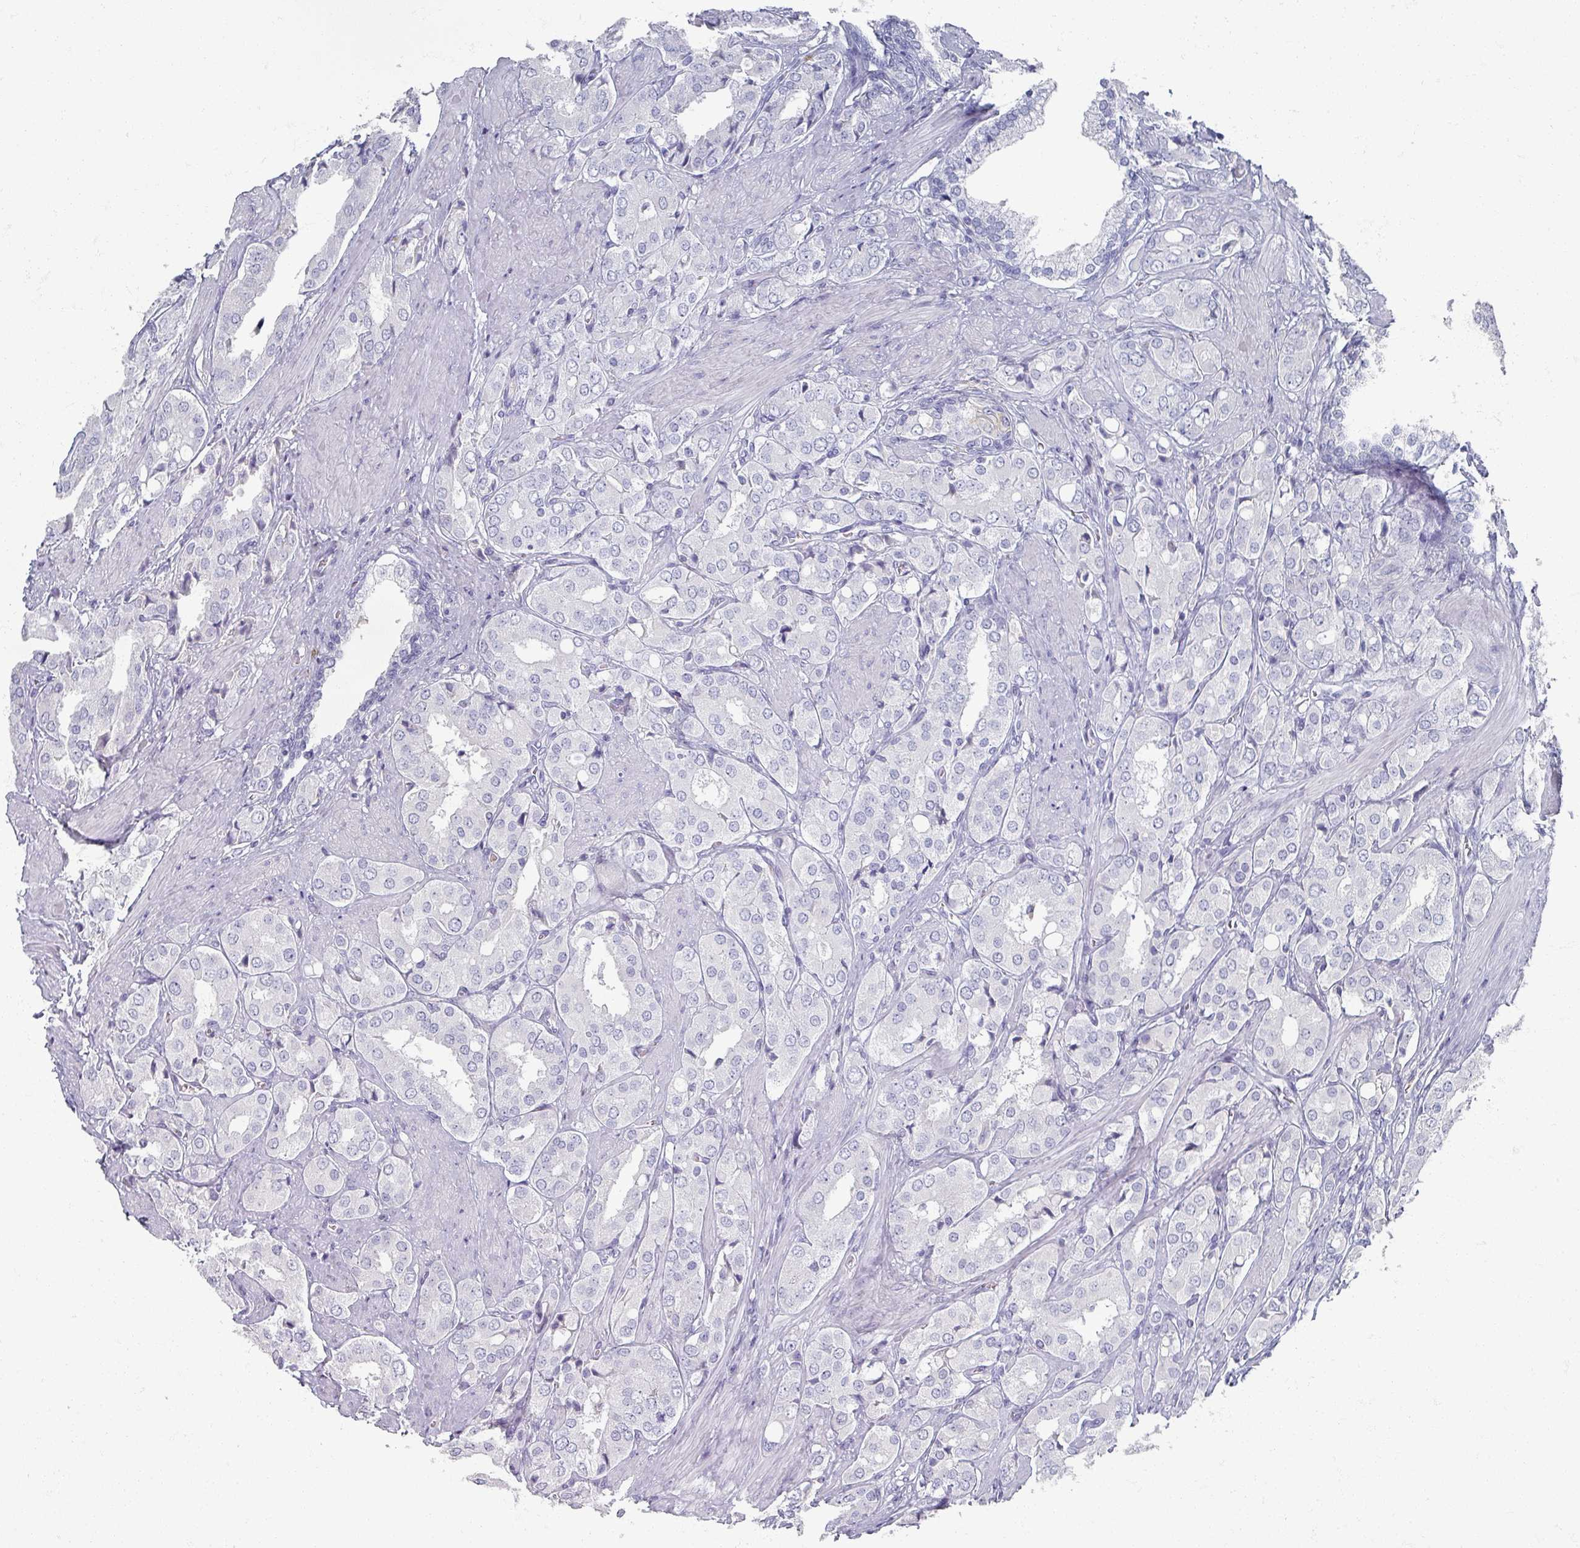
{"staining": {"intensity": "negative", "quantity": "none", "location": "none"}, "tissue": "prostate cancer", "cell_type": "Tumor cells", "image_type": "cancer", "snomed": [{"axis": "morphology", "description": "Adenocarcinoma, High grade"}, {"axis": "topography", "description": "Prostate"}], "caption": "An immunohistochemistry photomicrograph of prostate cancer is shown. There is no staining in tumor cells of prostate cancer.", "gene": "OMG", "patient": {"sex": "male", "age": 71}}